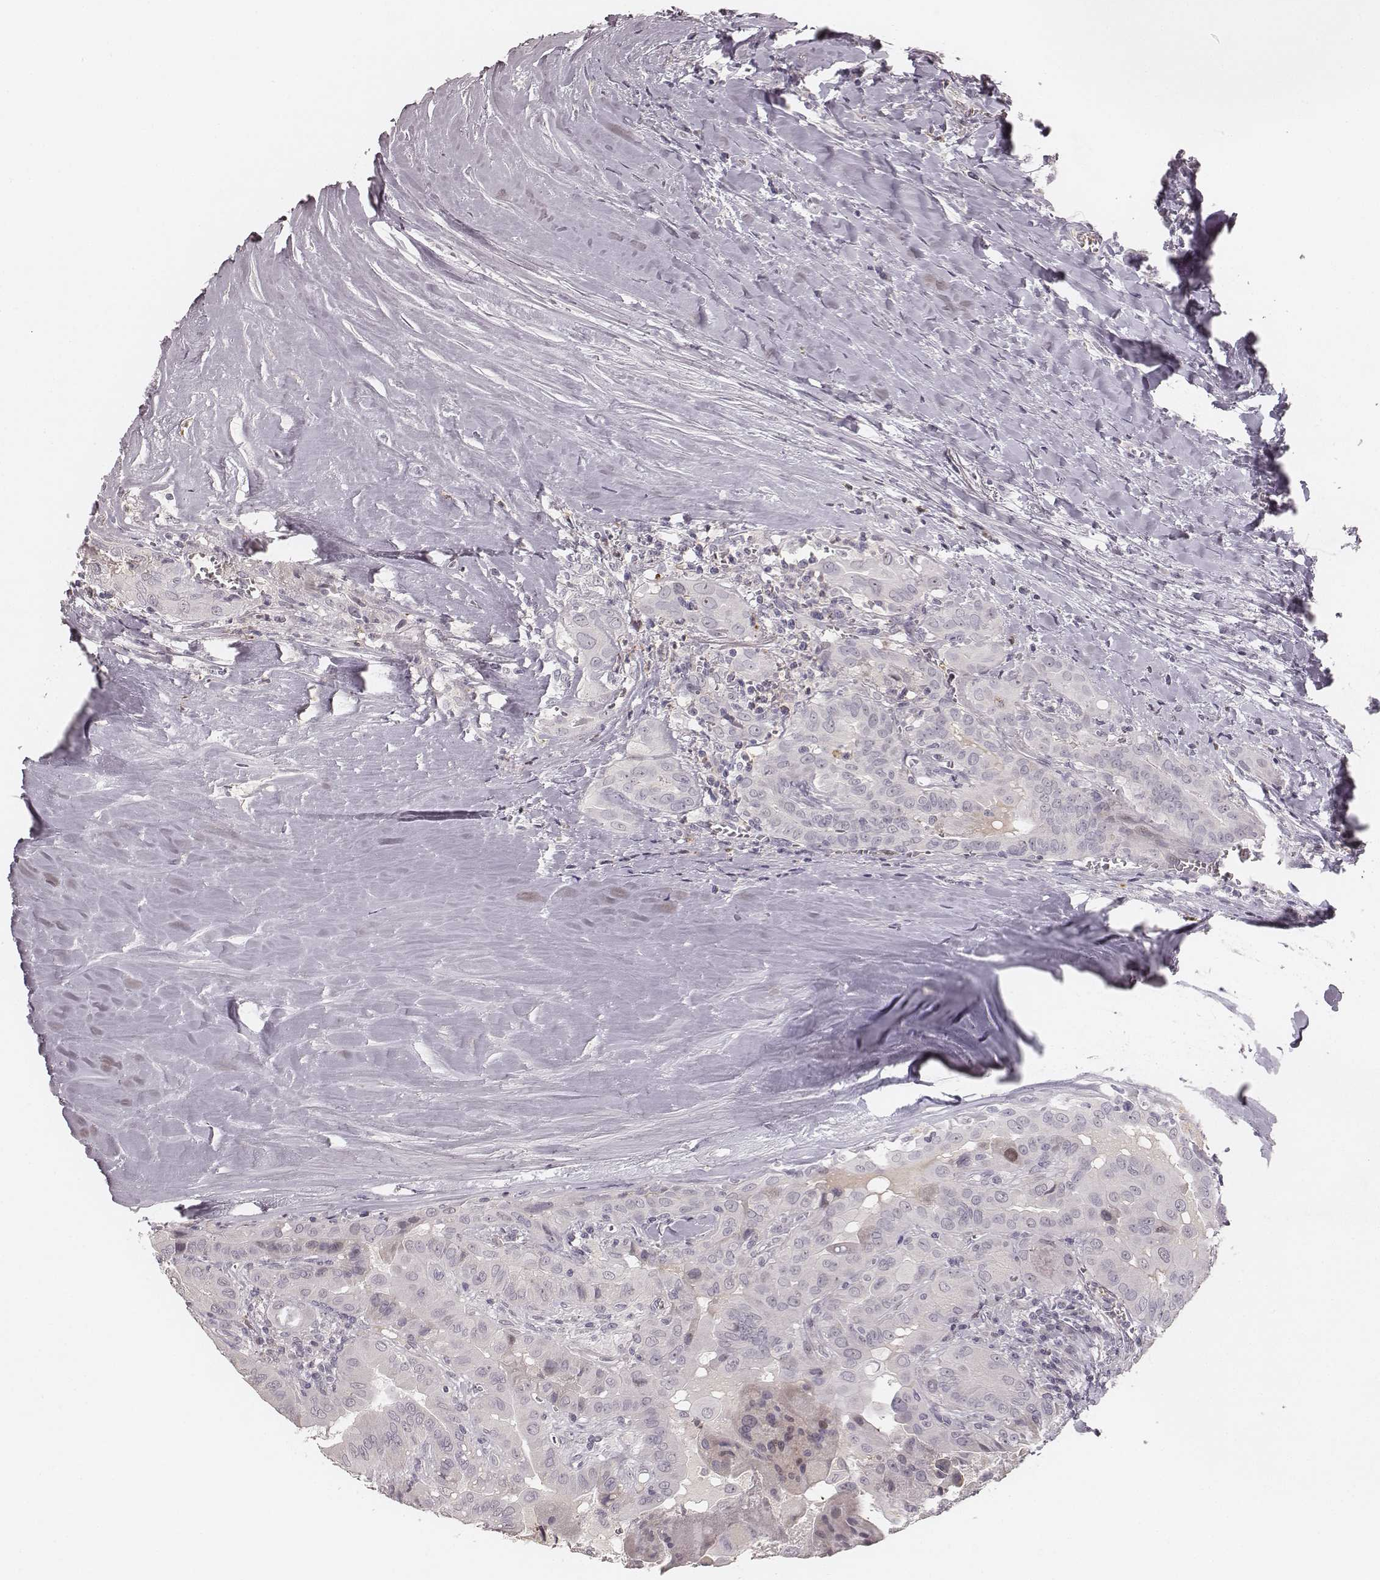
{"staining": {"intensity": "negative", "quantity": "none", "location": "none"}, "tissue": "thyroid cancer", "cell_type": "Tumor cells", "image_type": "cancer", "snomed": [{"axis": "morphology", "description": "Papillary adenocarcinoma, NOS"}, {"axis": "topography", "description": "Thyroid gland"}], "caption": "This photomicrograph is of thyroid cancer stained with IHC to label a protein in brown with the nuclei are counter-stained blue. There is no positivity in tumor cells.", "gene": "MADCAM1", "patient": {"sex": "female", "age": 37}}